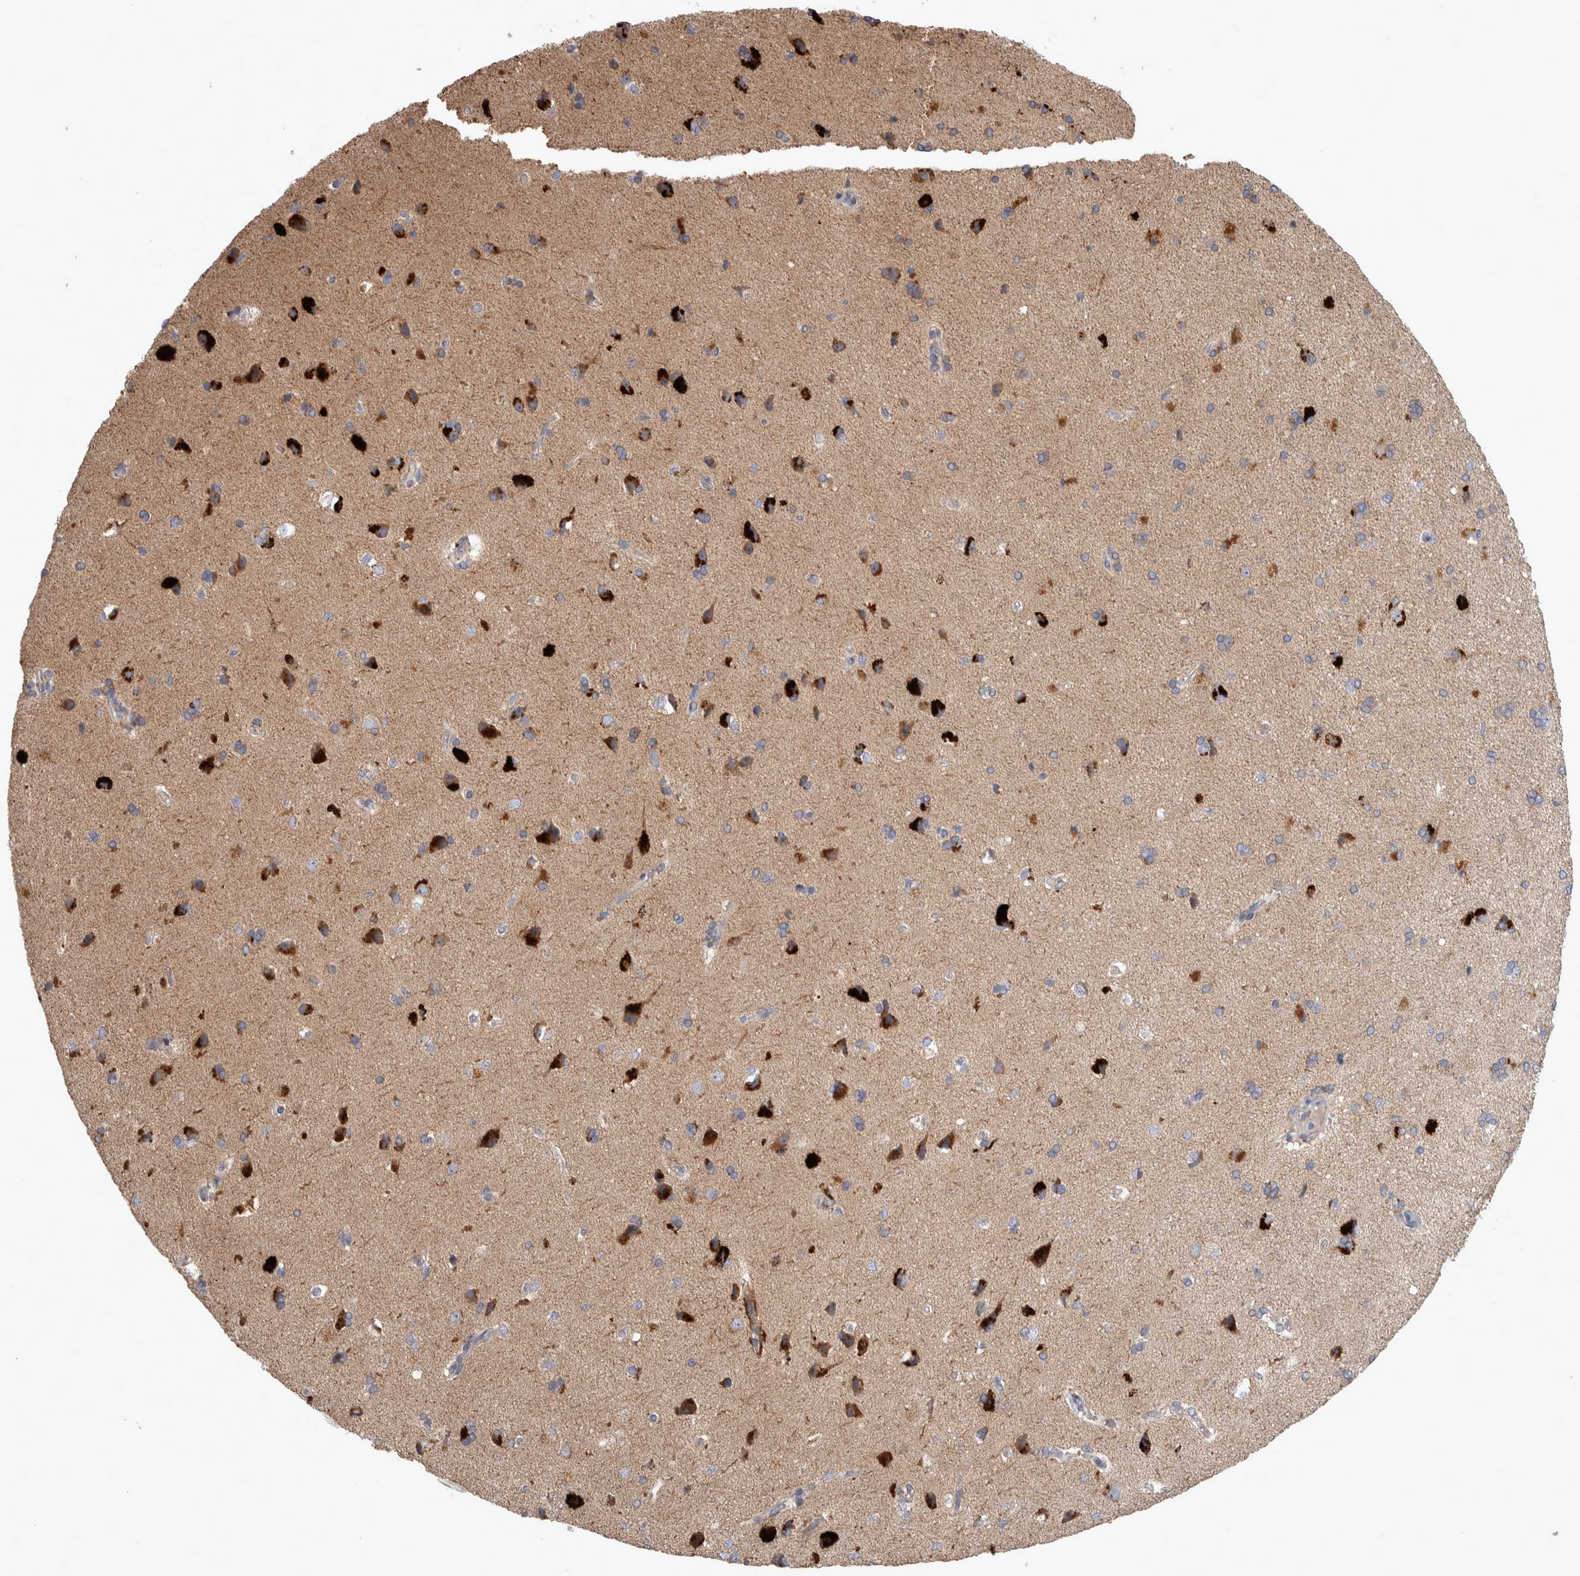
{"staining": {"intensity": "negative", "quantity": "none", "location": "none"}, "tissue": "cerebral cortex", "cell_type": "Endothelial cells", "image_type": "normal", "snomed": [{"axis": "morphology", "description": "Normal tissue, NOS"}, {"axis": "topography", "description": "Cerebral cortex"}], "caption": "Immunohistochemical staining of benign human cerebral cortex shows no significant expression in endothelial cells. (Stains: DAB (3,3'-diaminobenzidine) immunohistochemistry with hematoxylin counter stain, Microscopy: brightfield microscopy at high magnification).", "gene": "SCO1", "patient": {"sex": "male", "age": 62}}